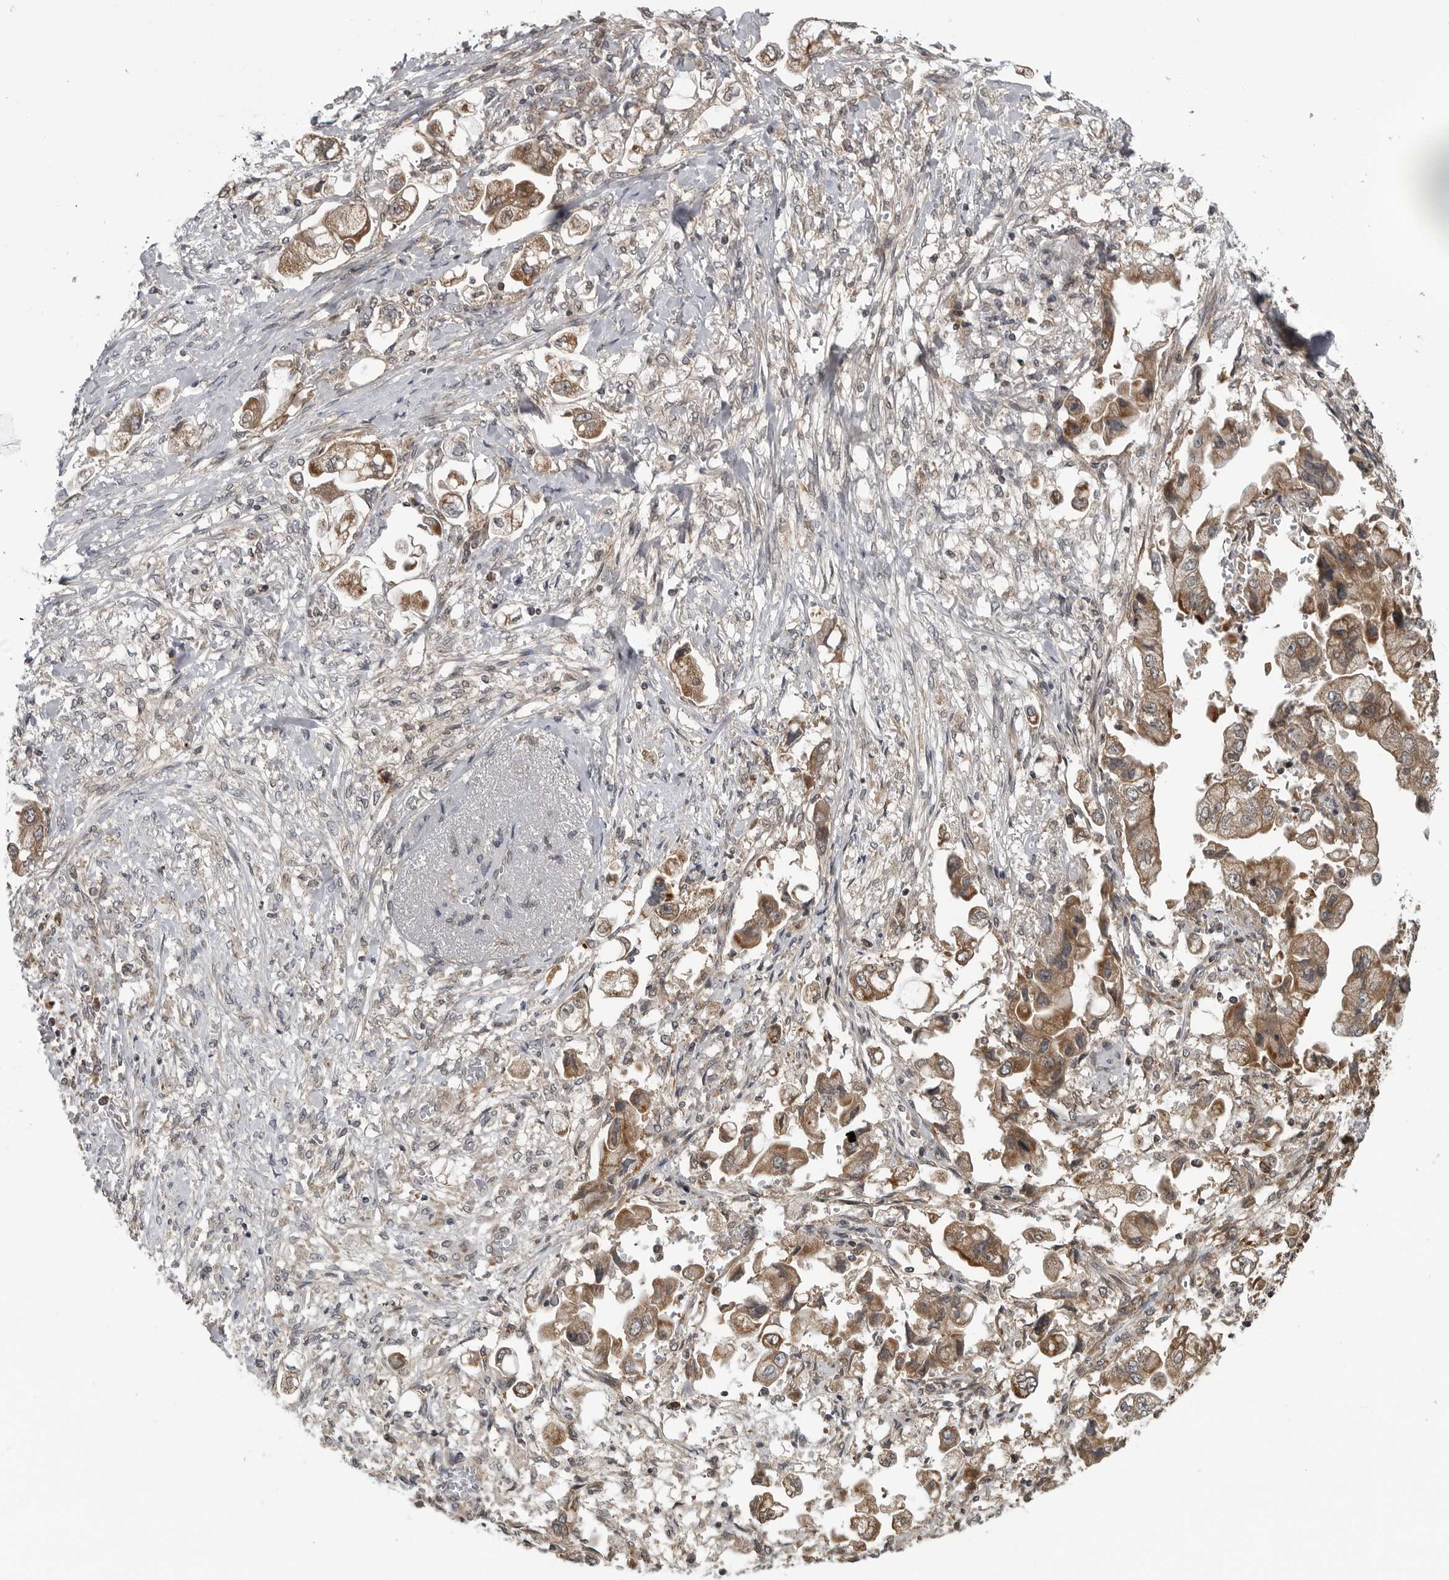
{"staining": {"intensity": "moderate", "quantity": ">75%", "location": "cytoplasmic/membranous"}, "tissue": "stomach cancer", "cell_type": "Tumor cells", "image_type": "cancer", "snomed": [{"axis": "morphology", "description": "Adenocarcinoma, NOS"}, {"axis": "topography", "description": "Stomach"}], "caption": "Immunohistochemistry staining of stomach cancer, which shows medium levels of moderate cytoplasmic/membranous expression in about >75% of tumor cells indicating moderate cytoplasmic/membranous protein expression. The staining was performed using DAB (brown) for protein detection and nuclei were counterstained in hematoxylin (blue).", "gene": "FAAP100", "patient": {"sex": "male", "age": 62}}